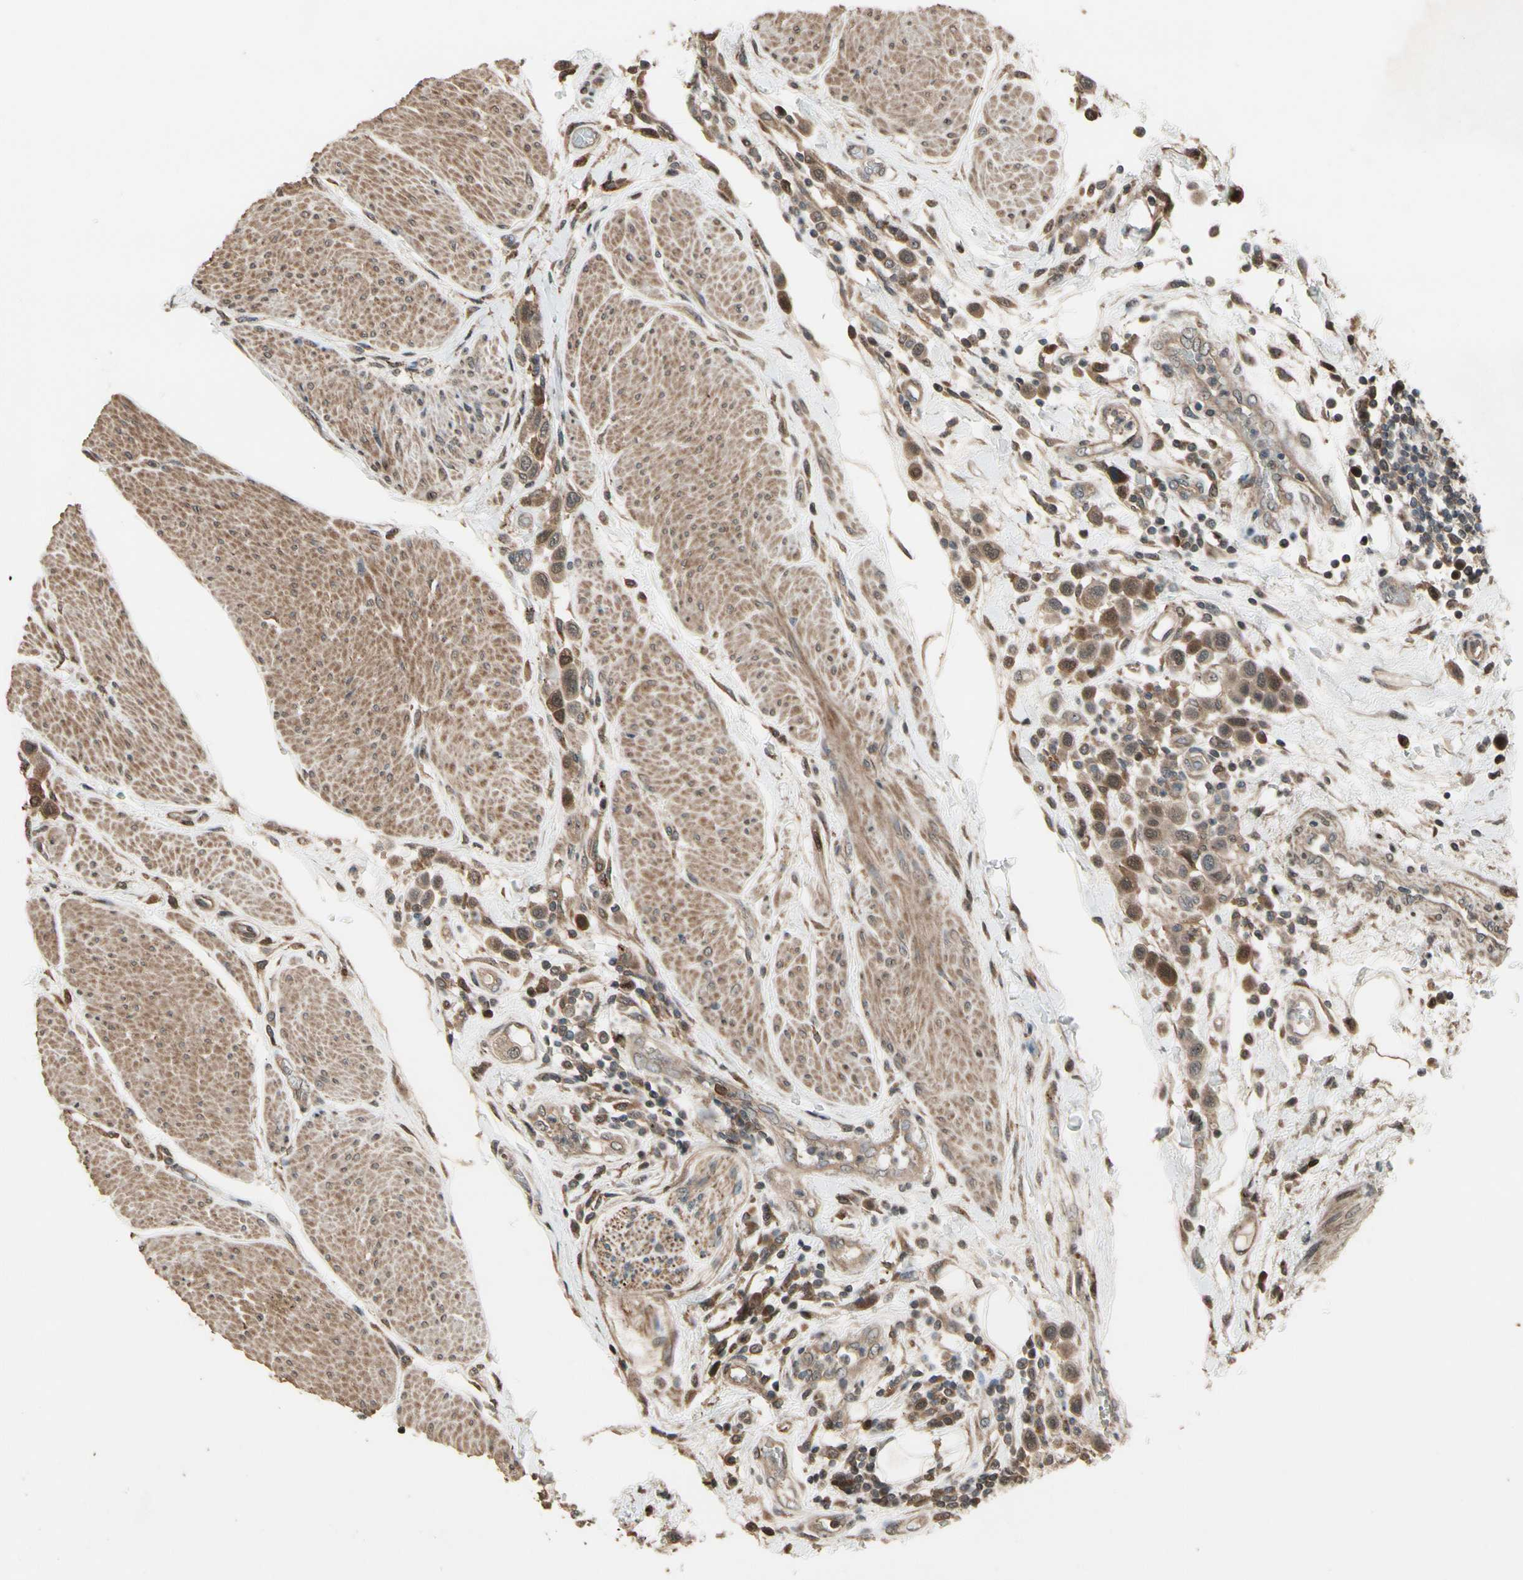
{"staining": {"intensity": "moderate", "quantity": "<25%", "location": "cytoplasmic/membranous"}, "tissue": "urothelial cancer", "cell_type": "Tumor cells", "image_type": "cancer", "snomed": [{"axis": "morphology", "description": "Urothelial carcinoma, High grade"}, {"axis": "topography", "description": "Urinary bladder"}], "caption": "Brown immunohistochemical staining in human high-grade urothelial carcinoma shows moderate cytoplasmic/membranous expression in about <25% of tumor cells.", "gene": "CSF1R", "patient": {"sex": "male", "age": 50}}